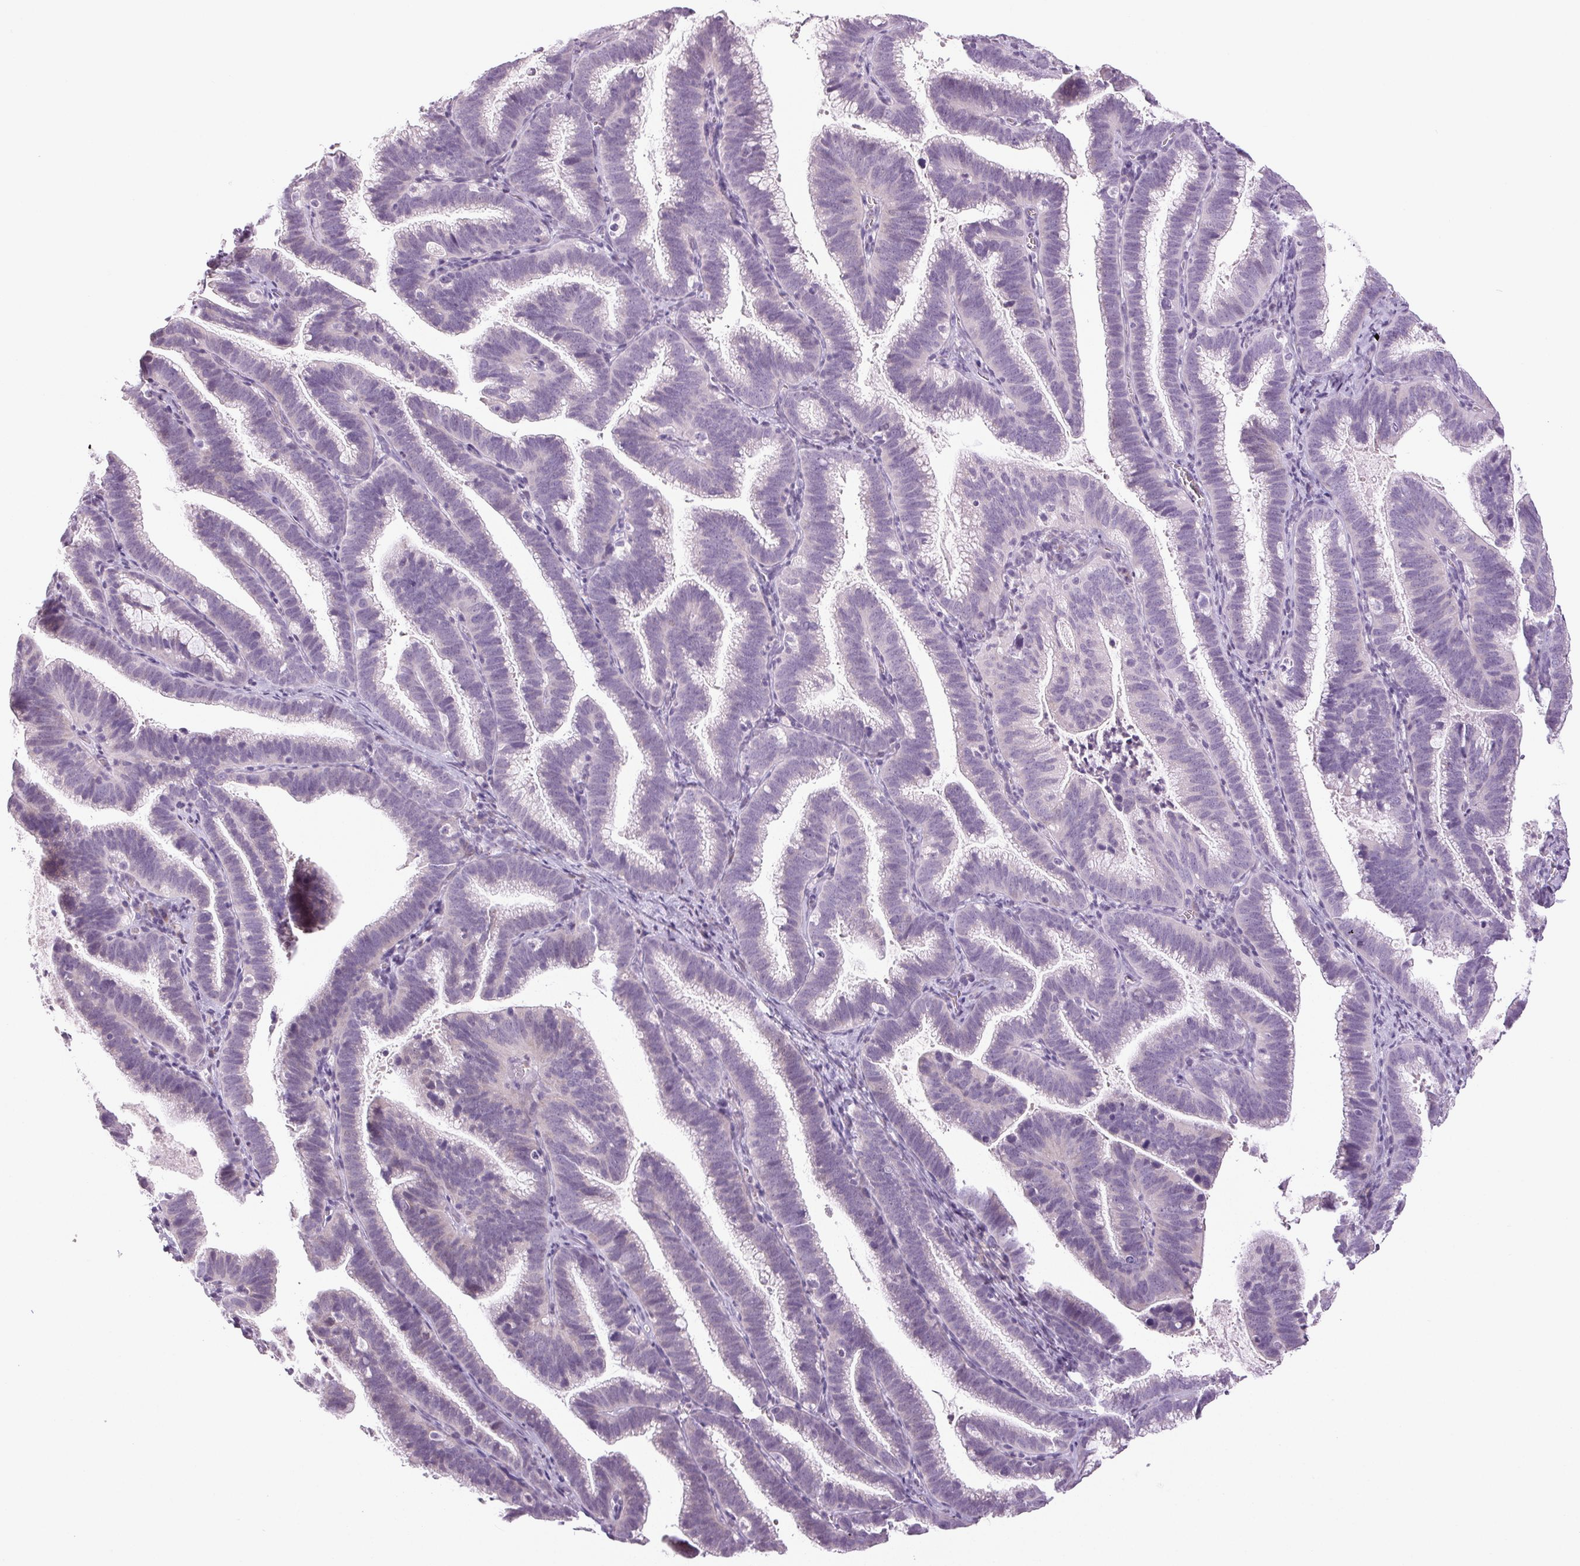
{"staining": {"intensity": "negative", "quantity": "none", "location": "none"}, "tissue": "cervical cancer", "cell_type": "Tumor cells", "image_type": "cancer", "snomed": [{"axis": "morphology", "description": "Adenocarcinoma, NOS"}, {"axis": "topography", "description": "Cervix"}], "caption": "IHC histopathology image of cervical cancer (adenocarcinoma) stained for a protein (brown), which demonstrates no staining in tumor cells. Brightfield microscopy of immunohistochemistry stained with DAB (3,3'-diaminobenzidine) (brown) and hematoxylin (blue), captured at high magnification.", "gene": "DNAJC6", "patient": {"sex": "female", "age": 61}}